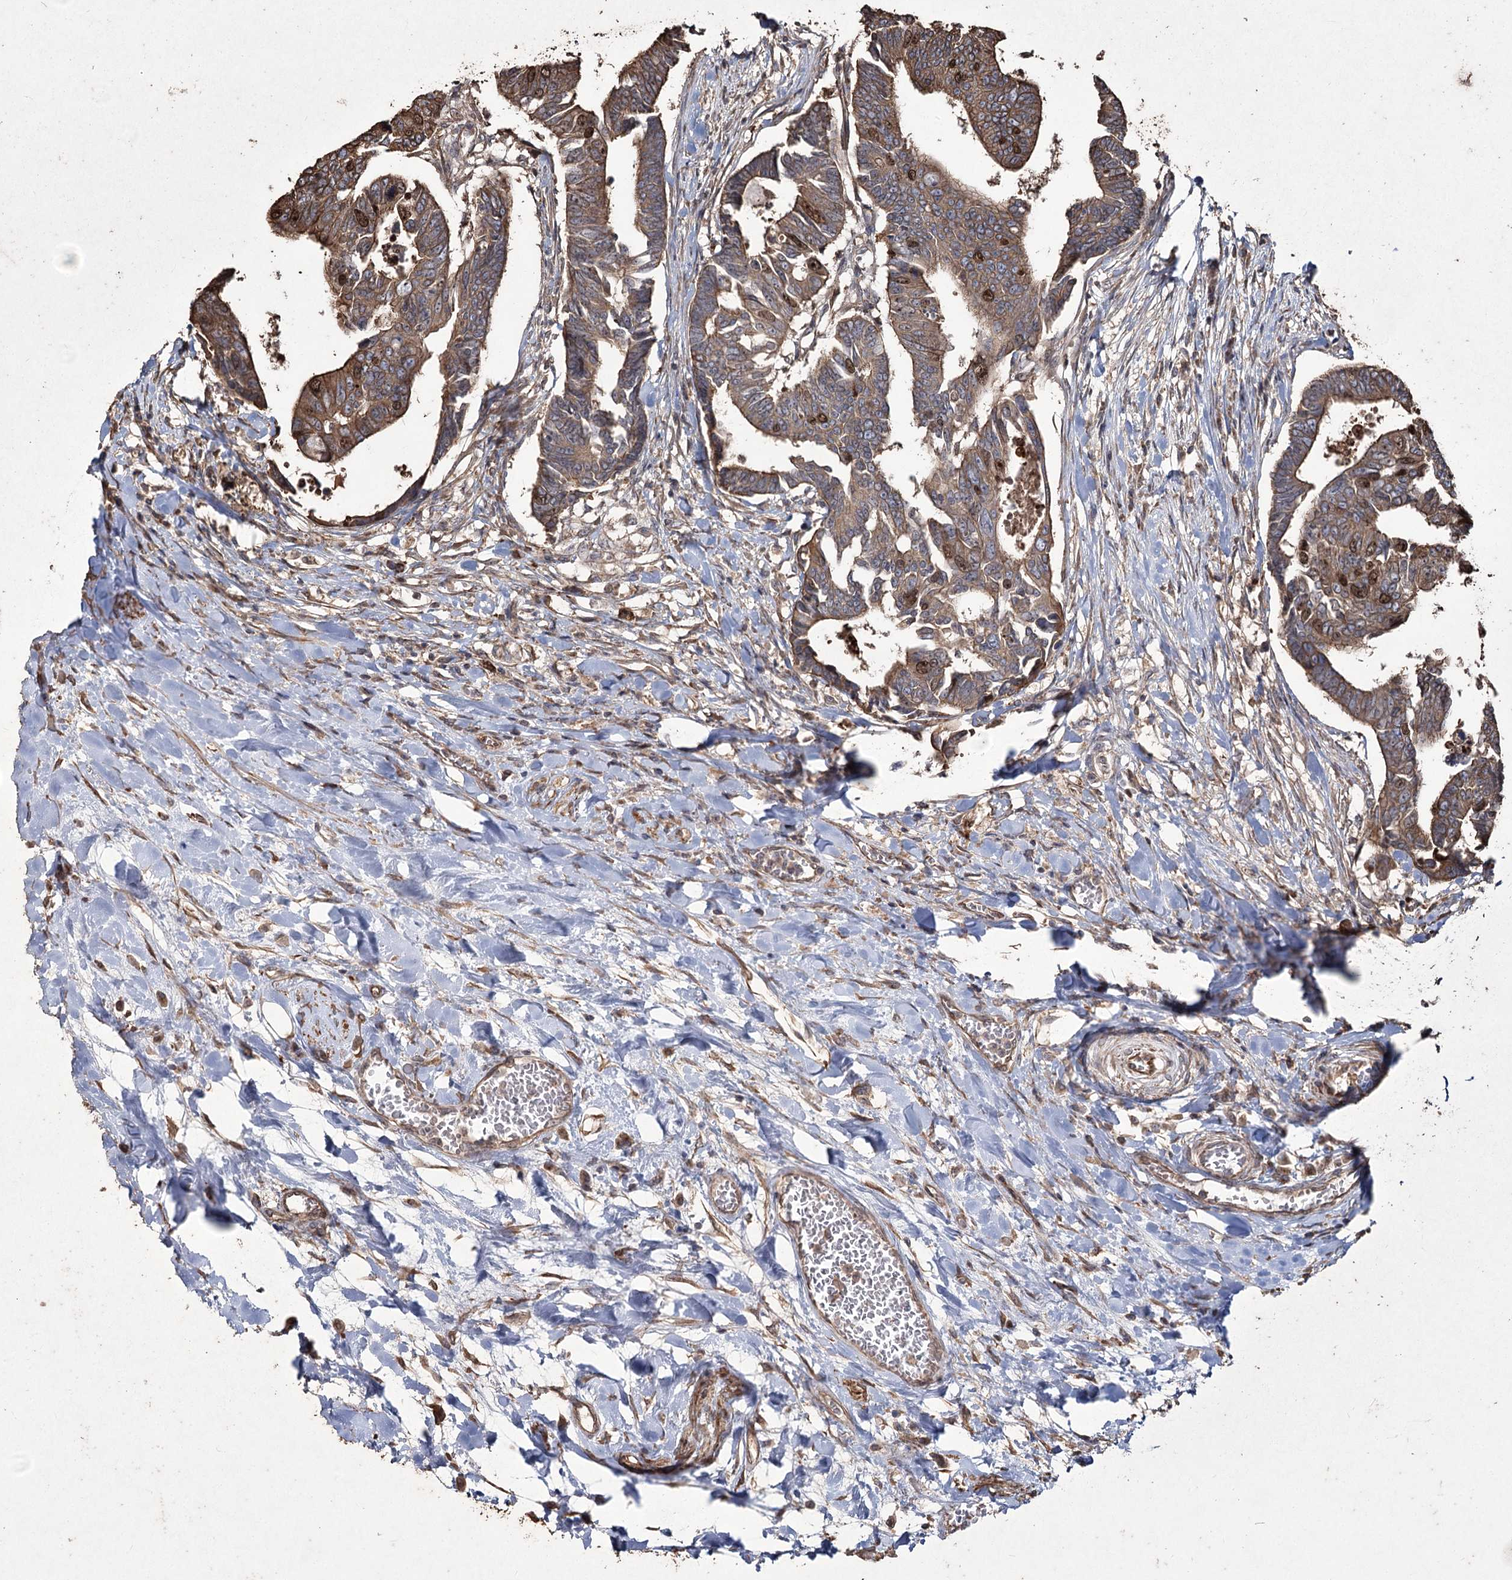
{"staining": {"intensity": "moderate", "quantity": ">75%", "location": "cytoplasmic/membranous,nuclear"}, "tissue": "colorectal cancer", "cell_type": "Tumor cells", "image_type": "cancer", "snomed": [{"axis": "morphology", "description": "Adenocarcinoma, NOS"}, {"axis": "topography", "description": "Rectum"}], "caption": "IHC micrograph of neoplastic tissue: adenocarcinoma (colorectal) stained using IHC exhibits medium levels of moderate protein expression localized specifically in the cytoplasmic/membranous and nuclear of tumor cells, appearing as a cytoplasmic/membranous and nuclear brown color.", "gene": "PRC1", "patient": {"sex": "female", "age": 65}}